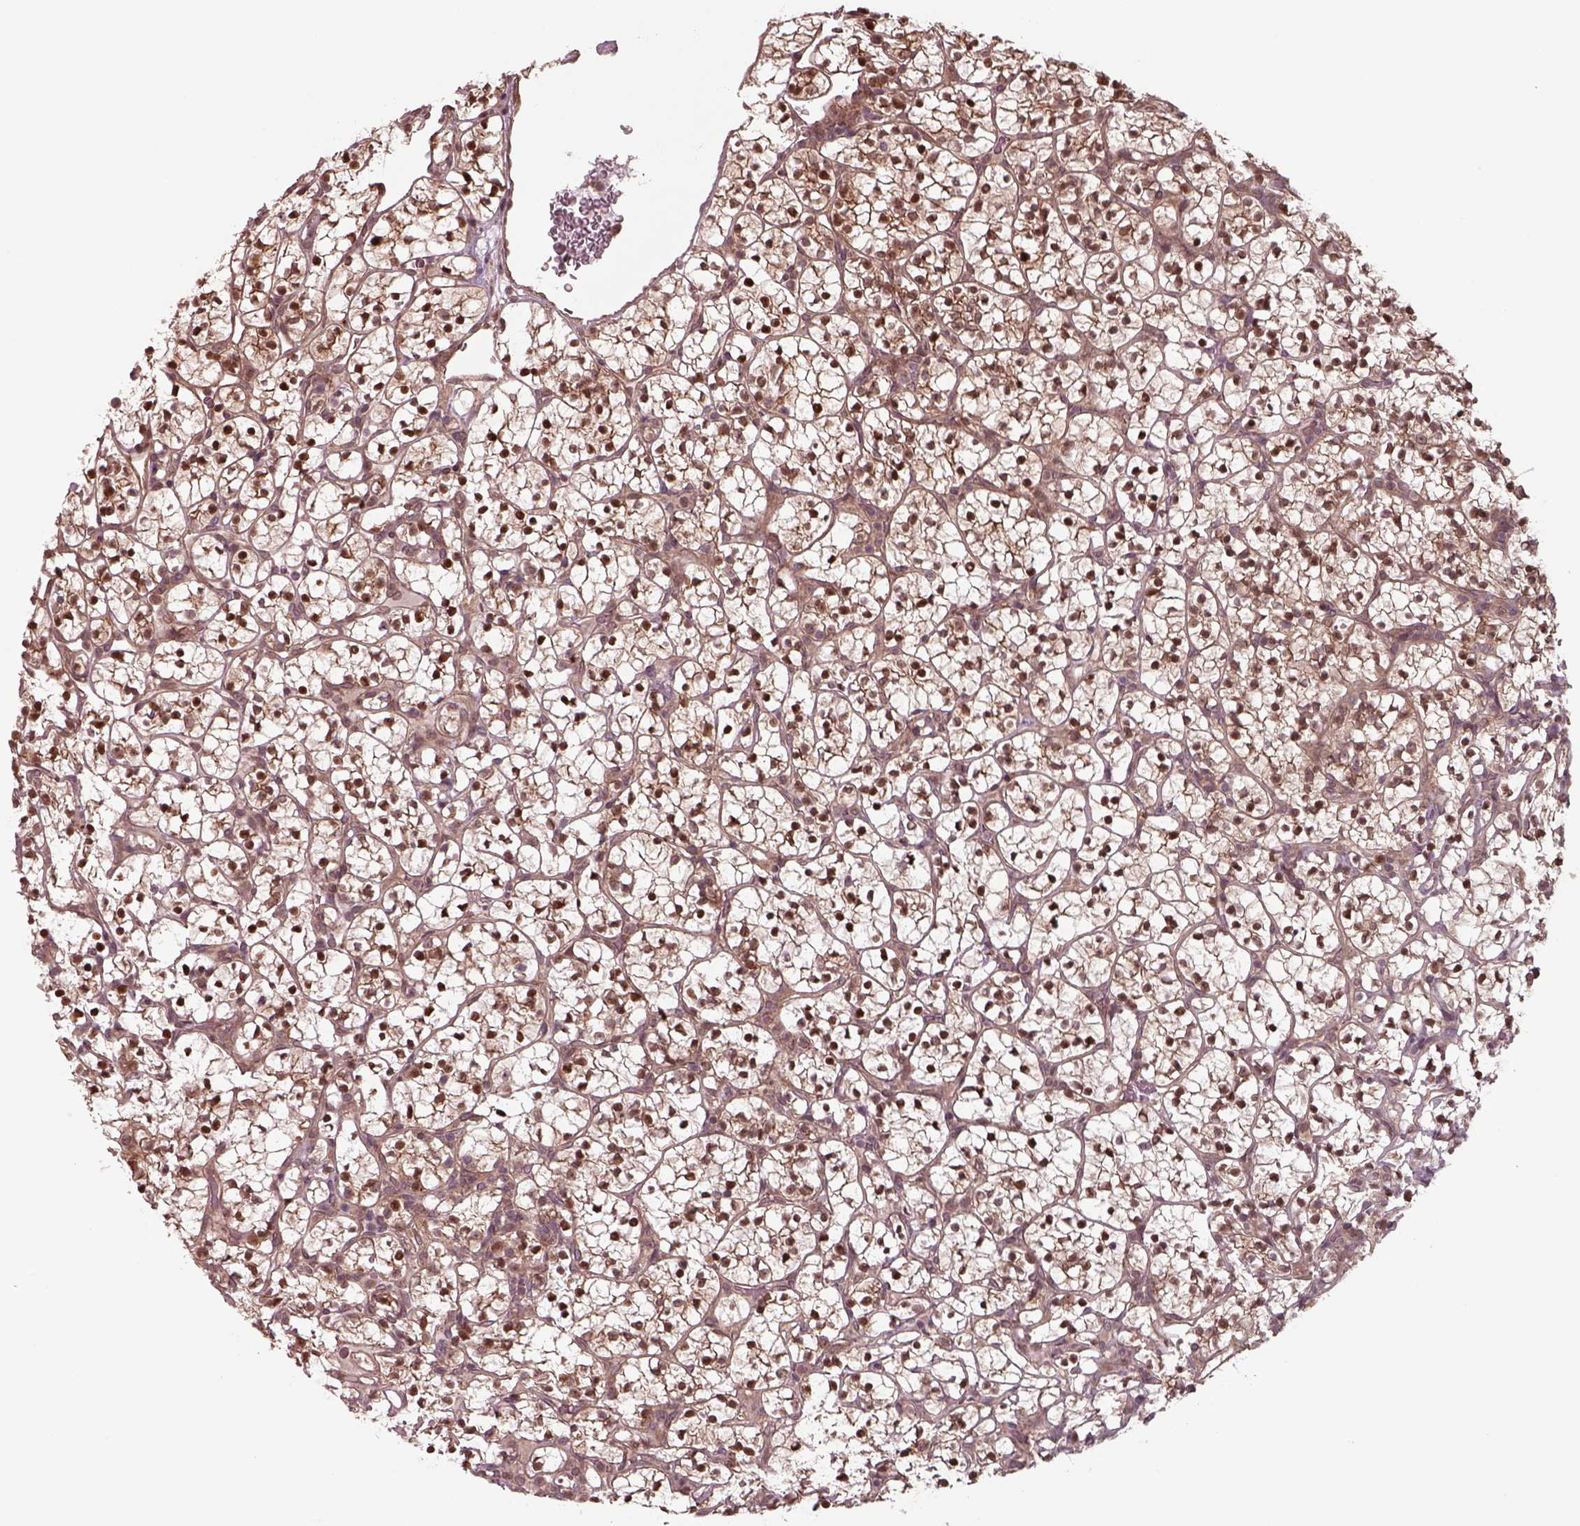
{"staining": {"intensity": "strong", "quantity": ">75%", "location": "cytoplasmic/membranous,nuclear"}, "tissue": "renal cancer", "cell_type": "Tumor cells", "image_type": "cancer", "snomed": [{"axis": "morphology", "description": "Adenocarcinoma, NOS"}, {"axis": "topography", "description": "Kidney"}], "caption": "Immunohistochemistry histopathology image of neoplastic tissue: human renal cancer stained using IHC exhibits high levels of strong protein expression localized specifically in the cytoplasmic/membranous and nuclear of tumor cells, appearing as a cytoplasmic/membranous and nuclear brown color.", "gene": "CHMP3", "patient": {"sex": "female", "age": 89}}